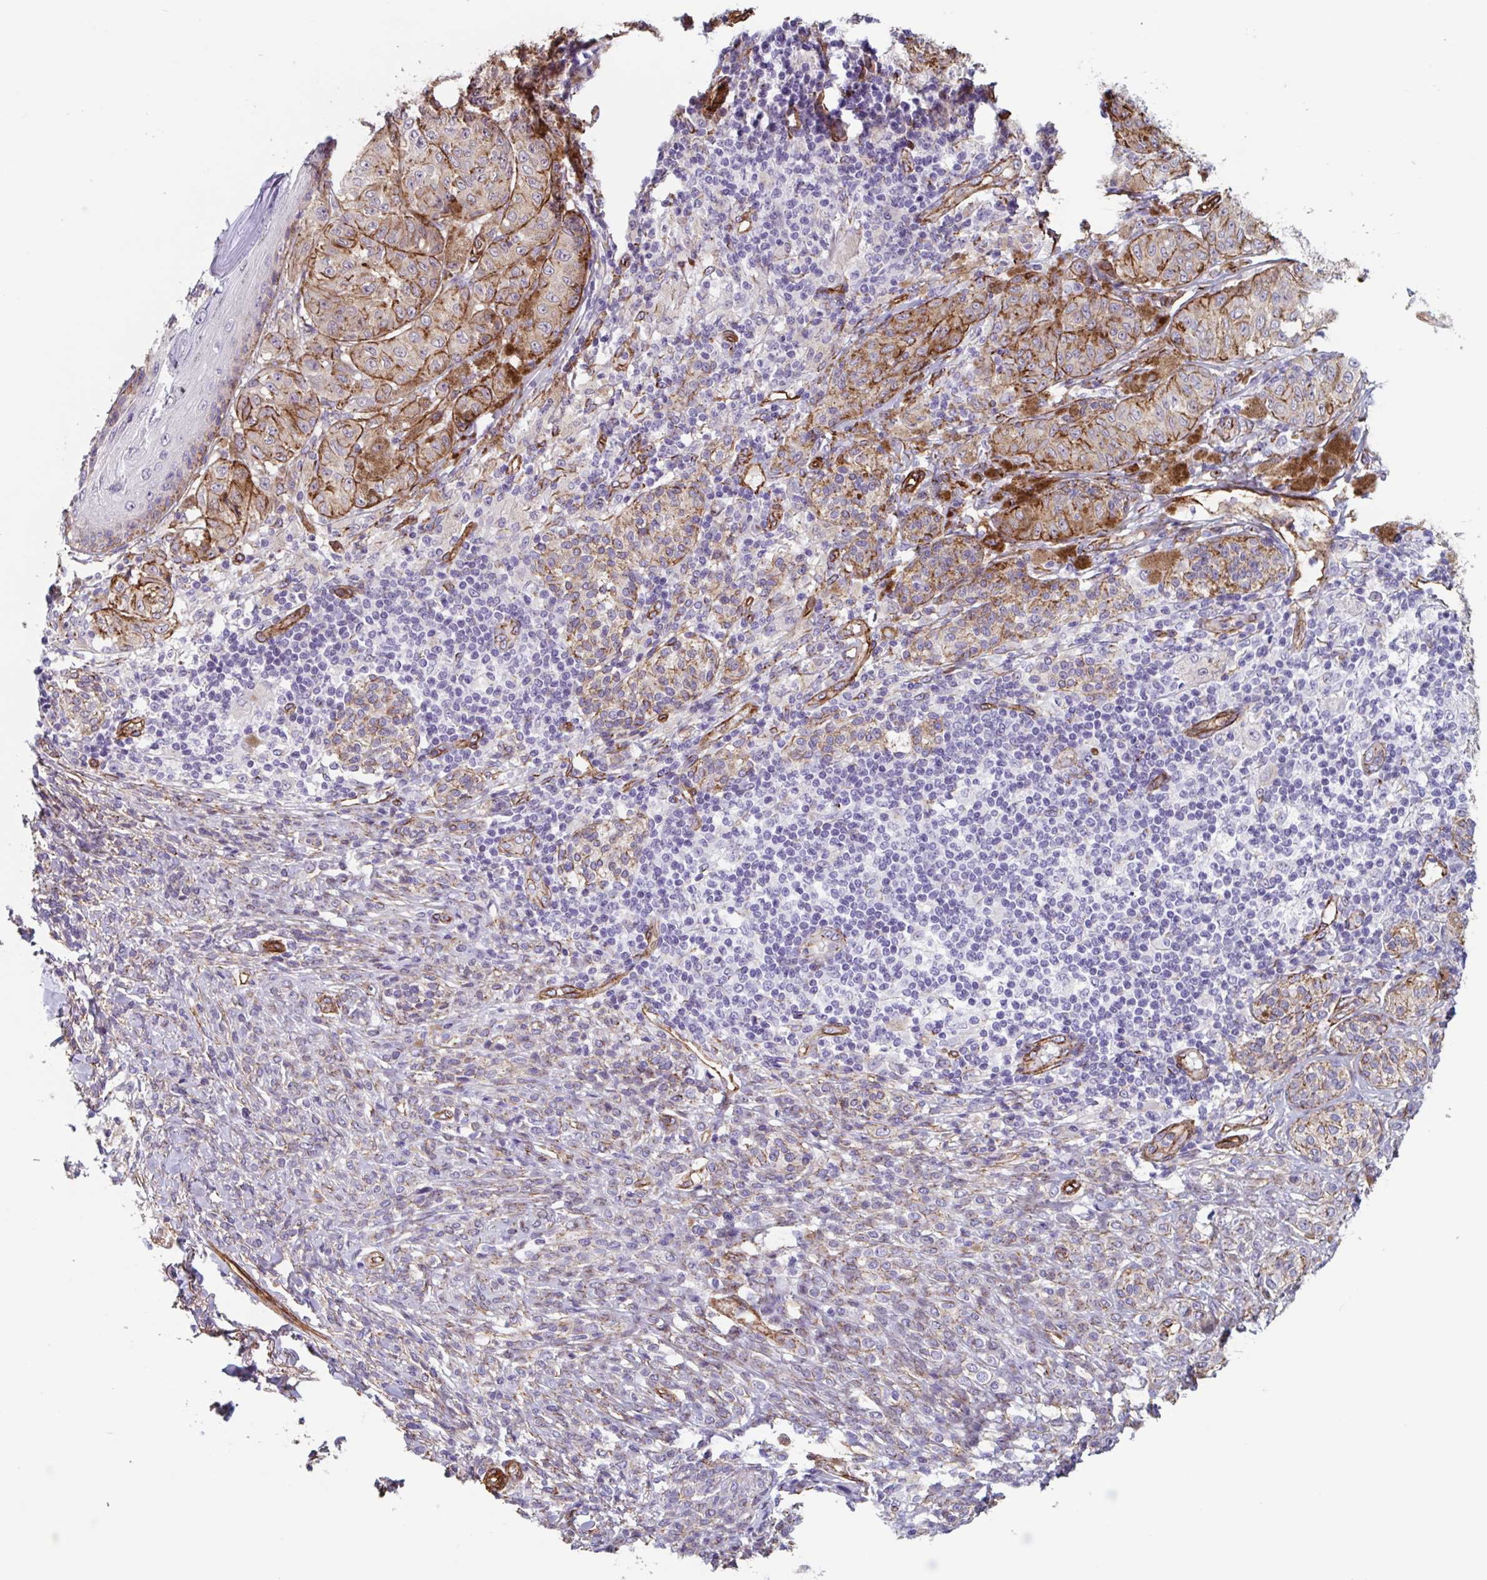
{"staining": {"intensity": "negative", "quantity": "none", "location": "none"}, "tissue": "melanoma", "cell_type": "Tumor cells", "image_type": "cancer", "snomed": [{"axis": "morphology", "description": "Malignant melanoma, NOS"}, {"axis": "topography", "description": "Skin"}], "caption": "Tumor cells are negative for brown protein staining in melanoma. Nuclei are stained in blue.", "gene": "CITED4", "patient": {"sex": "male", "age": 42}}